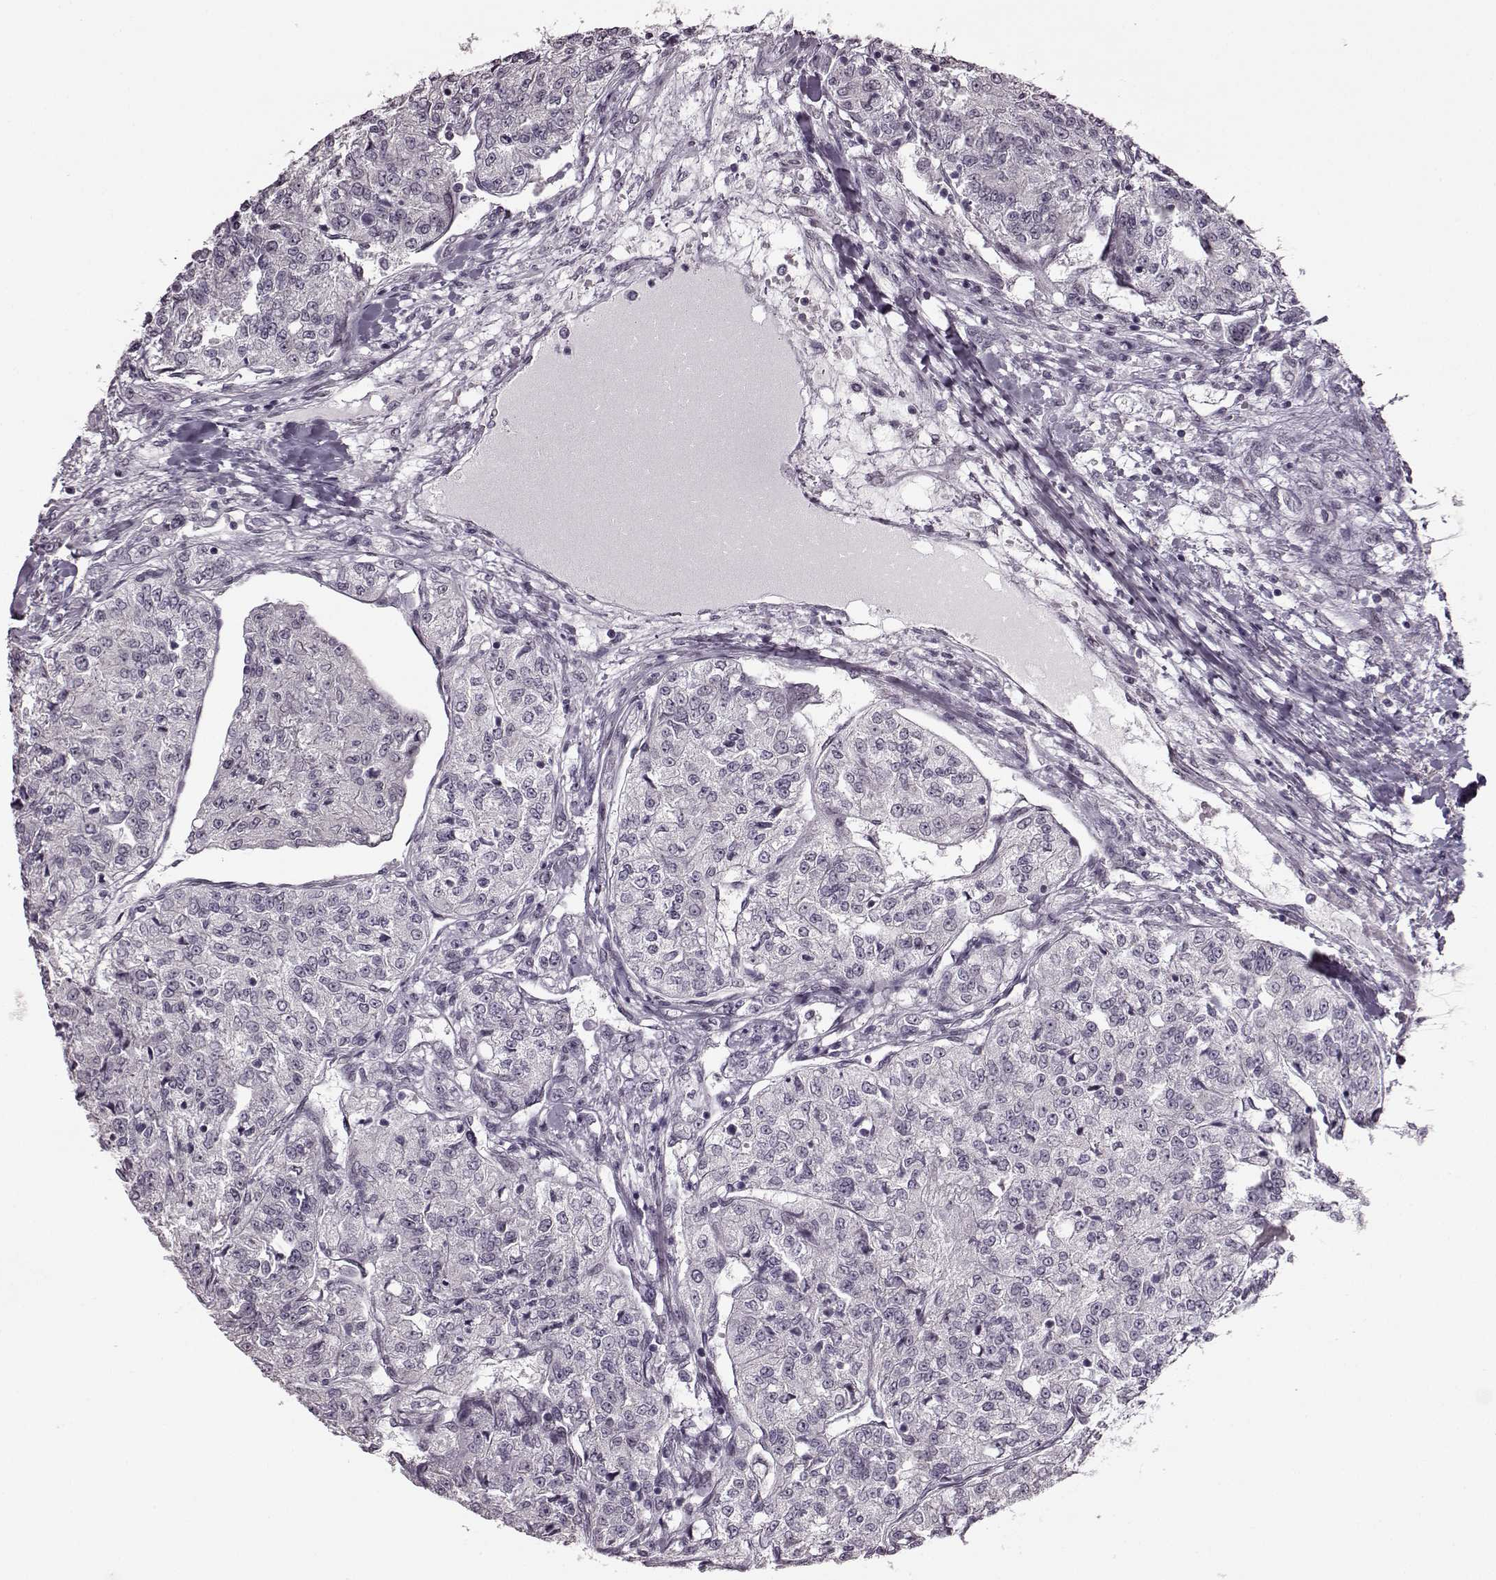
{"staining": {"intensity": "negative", "quantity": "none", "location": "none"}, "tissue": "renal cancer", "cell_type": "Tumor cells", "image_type": "cancer", "snomed": [{"axis": "morphology", "description": "Adenocarcinoma, NOS"}, {"axis": "topography", "description": "Kidney"}], "caption": "Immunohistochemical staining of human renal adenocarcinoma displays no significant staining in tumor cells.", "gene": "STX1B", "patient": {"sex": "female", "age": 63}}